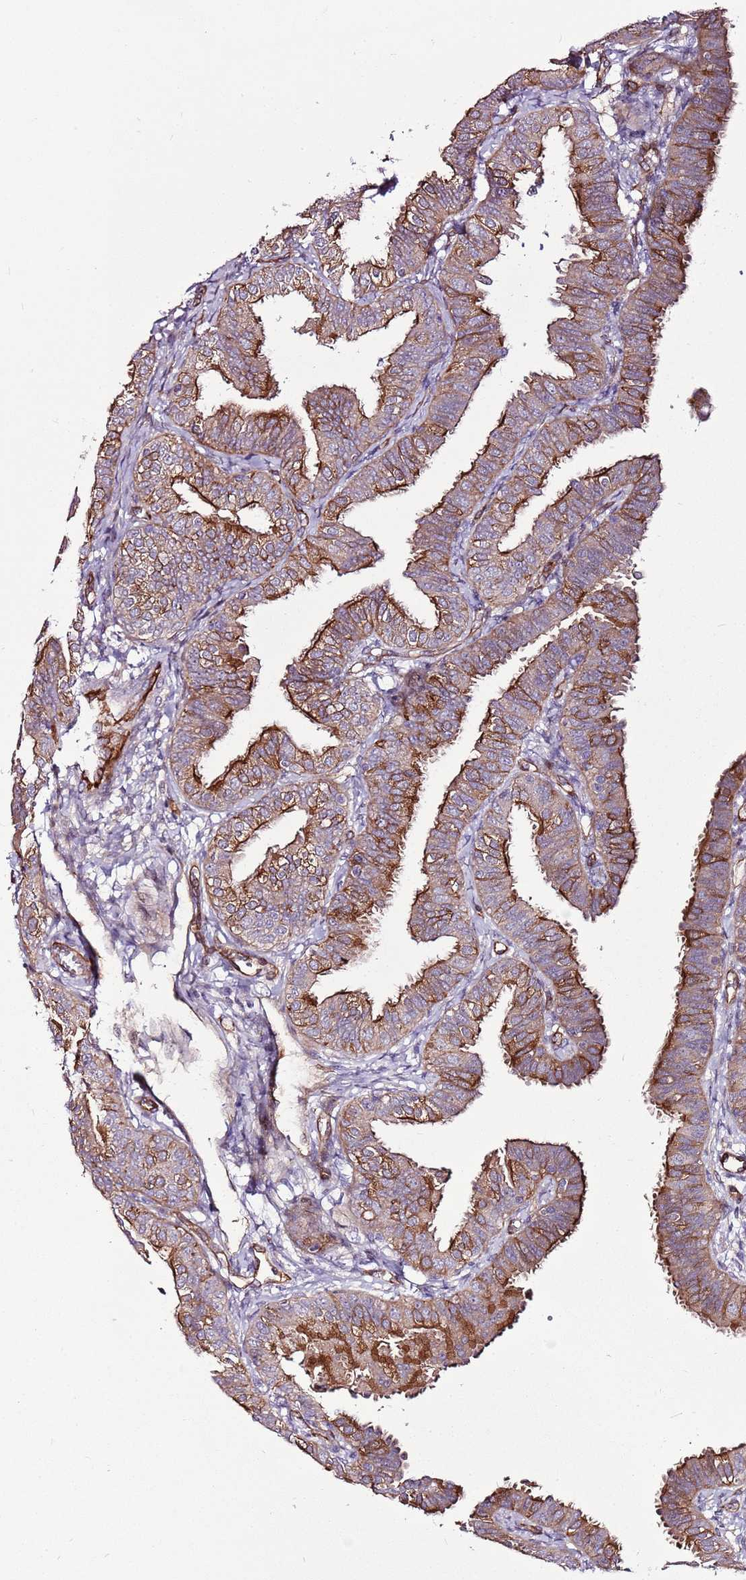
{"staining": {"intensity": "moderate", "quantity": ">75%", "location": "cytoplasmic/membranous"}, "tissue": "fallopian tube", "cell_type": "Glandular cells", "image_type": "normal", "snomed": [{"axis": "morphology", "description": "Normal tissue, NOS"}, {"axis": "topography", "description": "Fallopian tube"}], "caption": "This photomicrograph demonstrates immunohistochemistry staining of benign human fallopian tube, with medium moderate cytoplasmic/membranous expression in approximately >75% of glandular cells.", "gene": "ZNF827", "patient": {"sex": "female", "age": 35}}